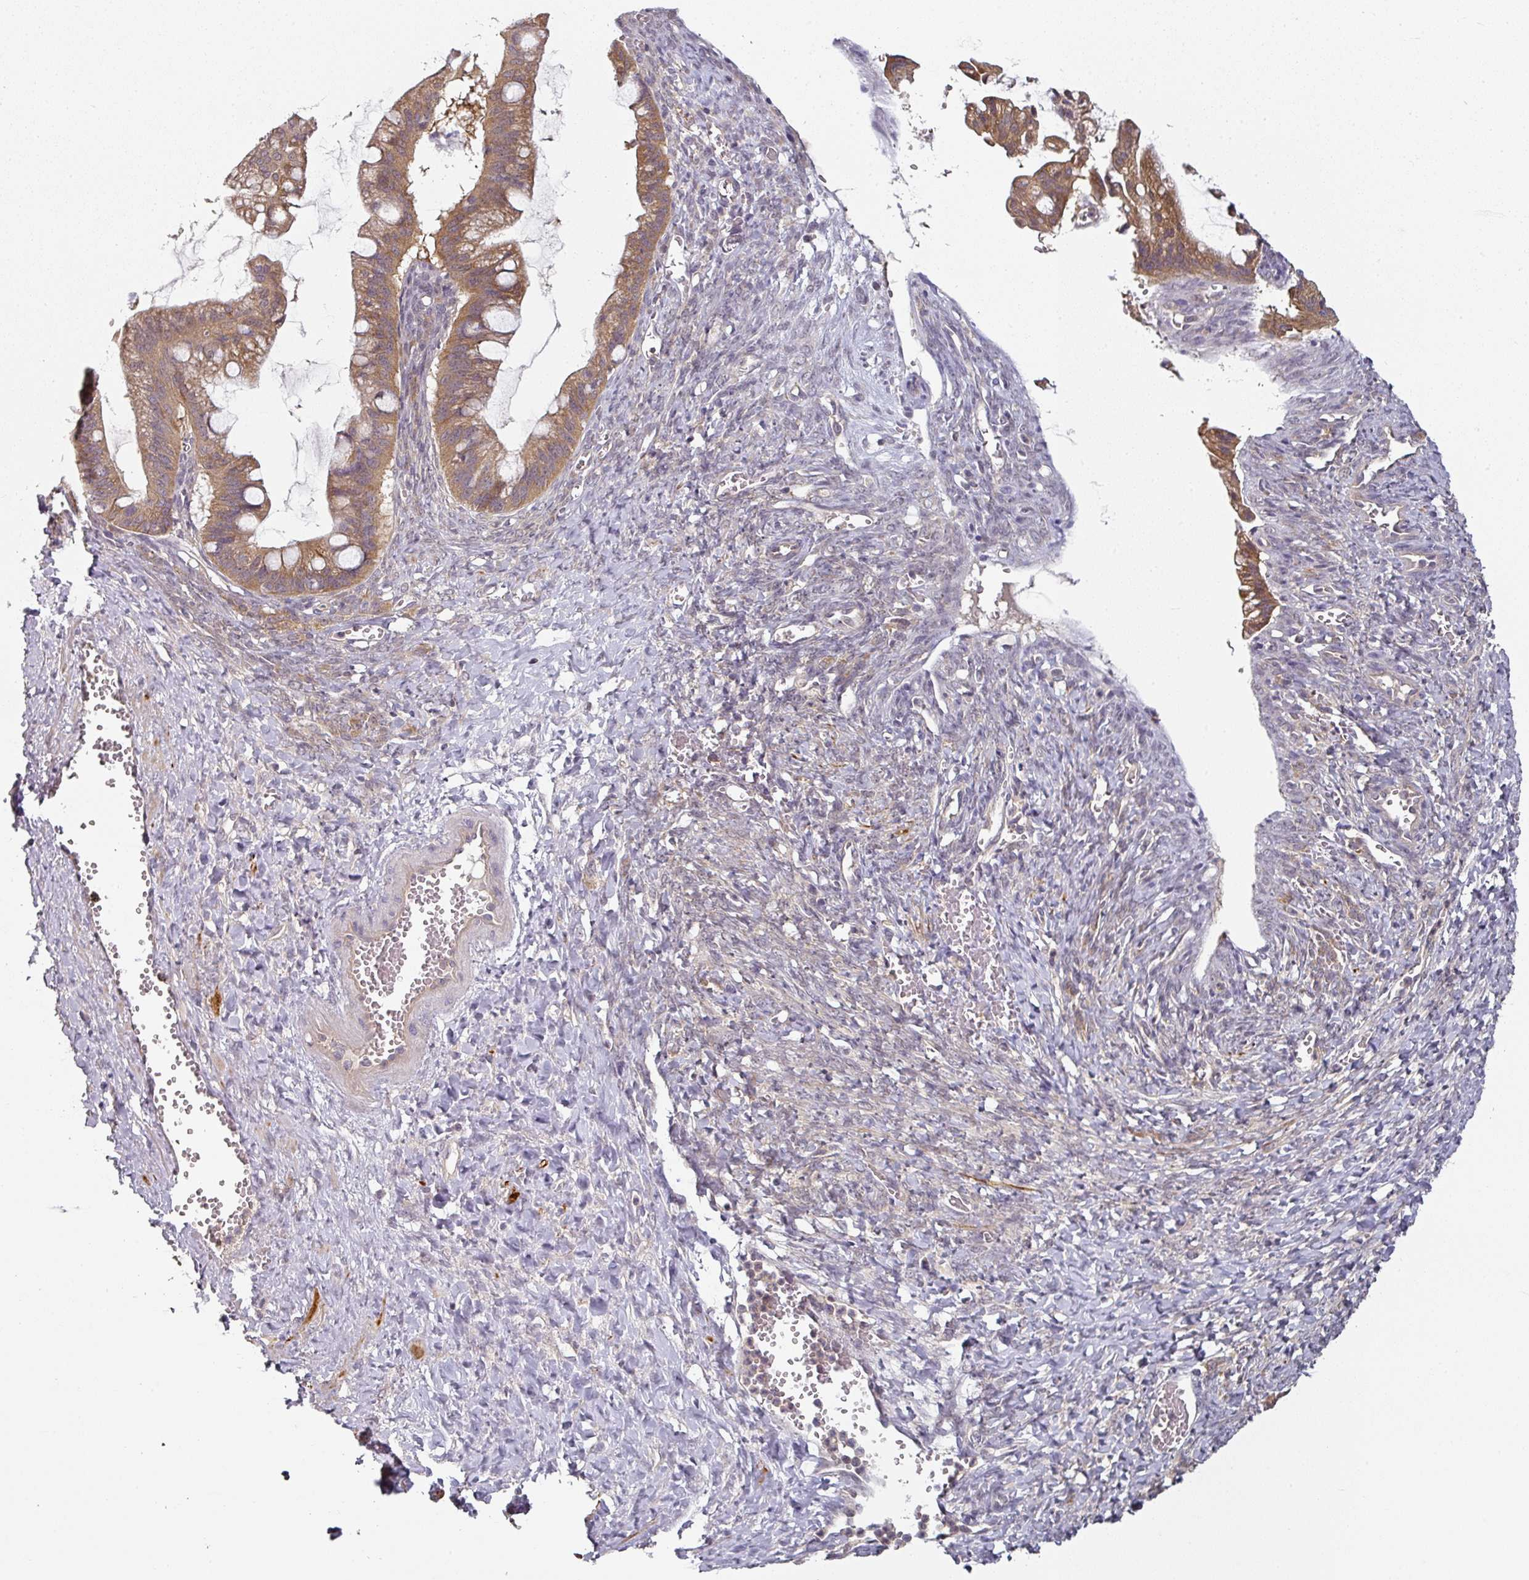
{"staining": {"intensity": "moderate", "quantity": ">75%", "location": "cytoplasmic/membranous"}, "tissue": "ovarian cancer", "cell_type": "Tumor cells", "image_type": "cancer", "snomed": [{"axis": "morphology", "description": "Cystadenocarcinoma, mucinous, NOS"}, {"axis": "topography", "description": "Ovary"}], "caption": "Protein analysis of ovarian cancer tissue exhibits moderate cytoplasmic/membranous expression in approximately >75% of tumor cells. The staining was performed using DAB, with brown indicating positive protein expression. Nuclei are stained blue with hematoxylin.", "gene": "MAP2K2", "patient": {"sex": "female", "age": 73}}